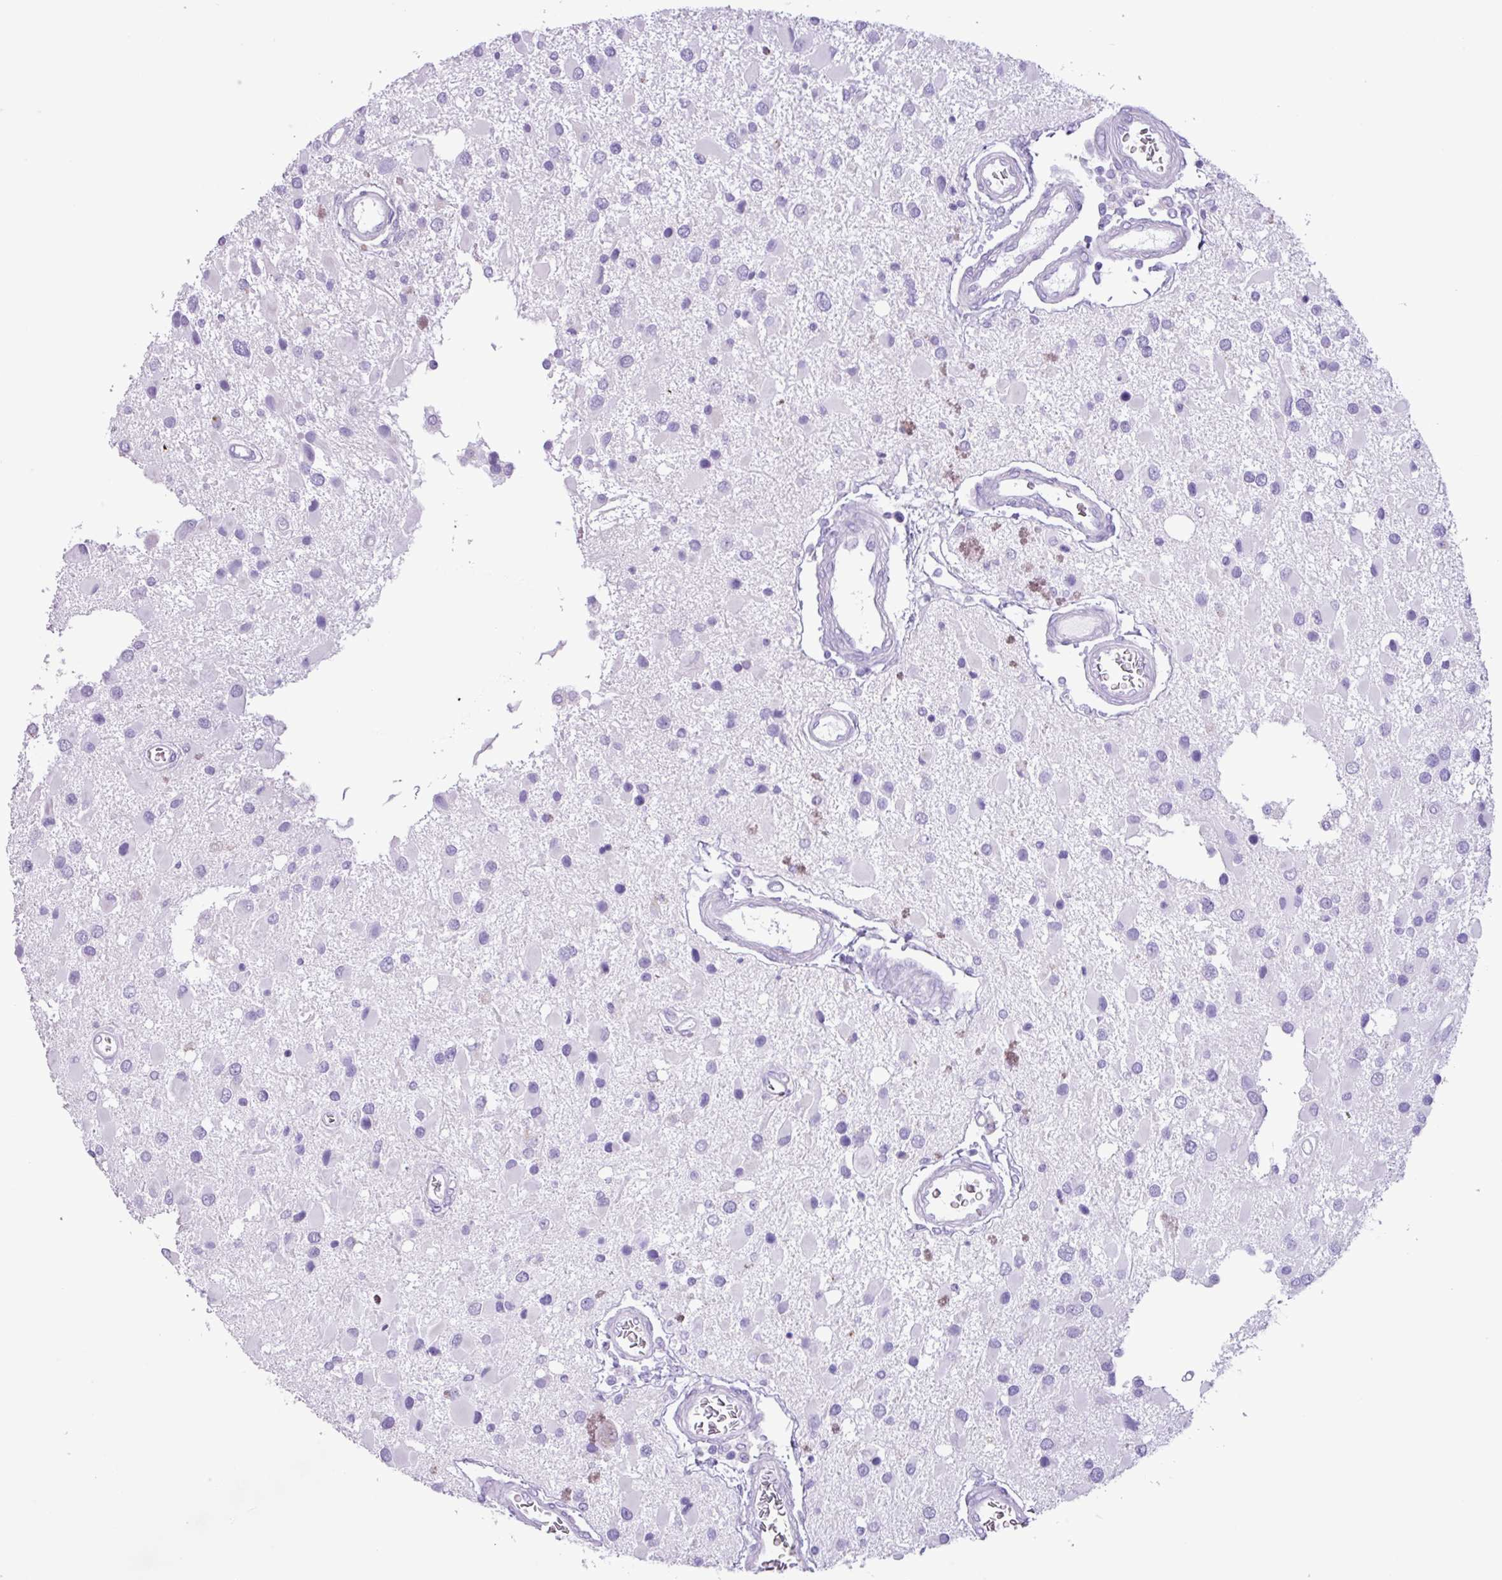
{"staining": {"intensity": "negative", "quantity": "none", "location": "none"}, "tissue": "glioma", "cell_type": "Tumor cells", "image_type": "cancer", "snomed": [{"axis": "morphology", "description": "Glioma, malignant, High grade"}, {"axis": "topography", "description": "Brain"}], "caption": "The histopathology image displays no significant positivity in tumor cells of glioma. The staining is performed using DAB brown chromogen with nuclei counter-stained in using hematoxylin.", "gene": "AGO3", "patient": {"sex": "male", "age": 53}}